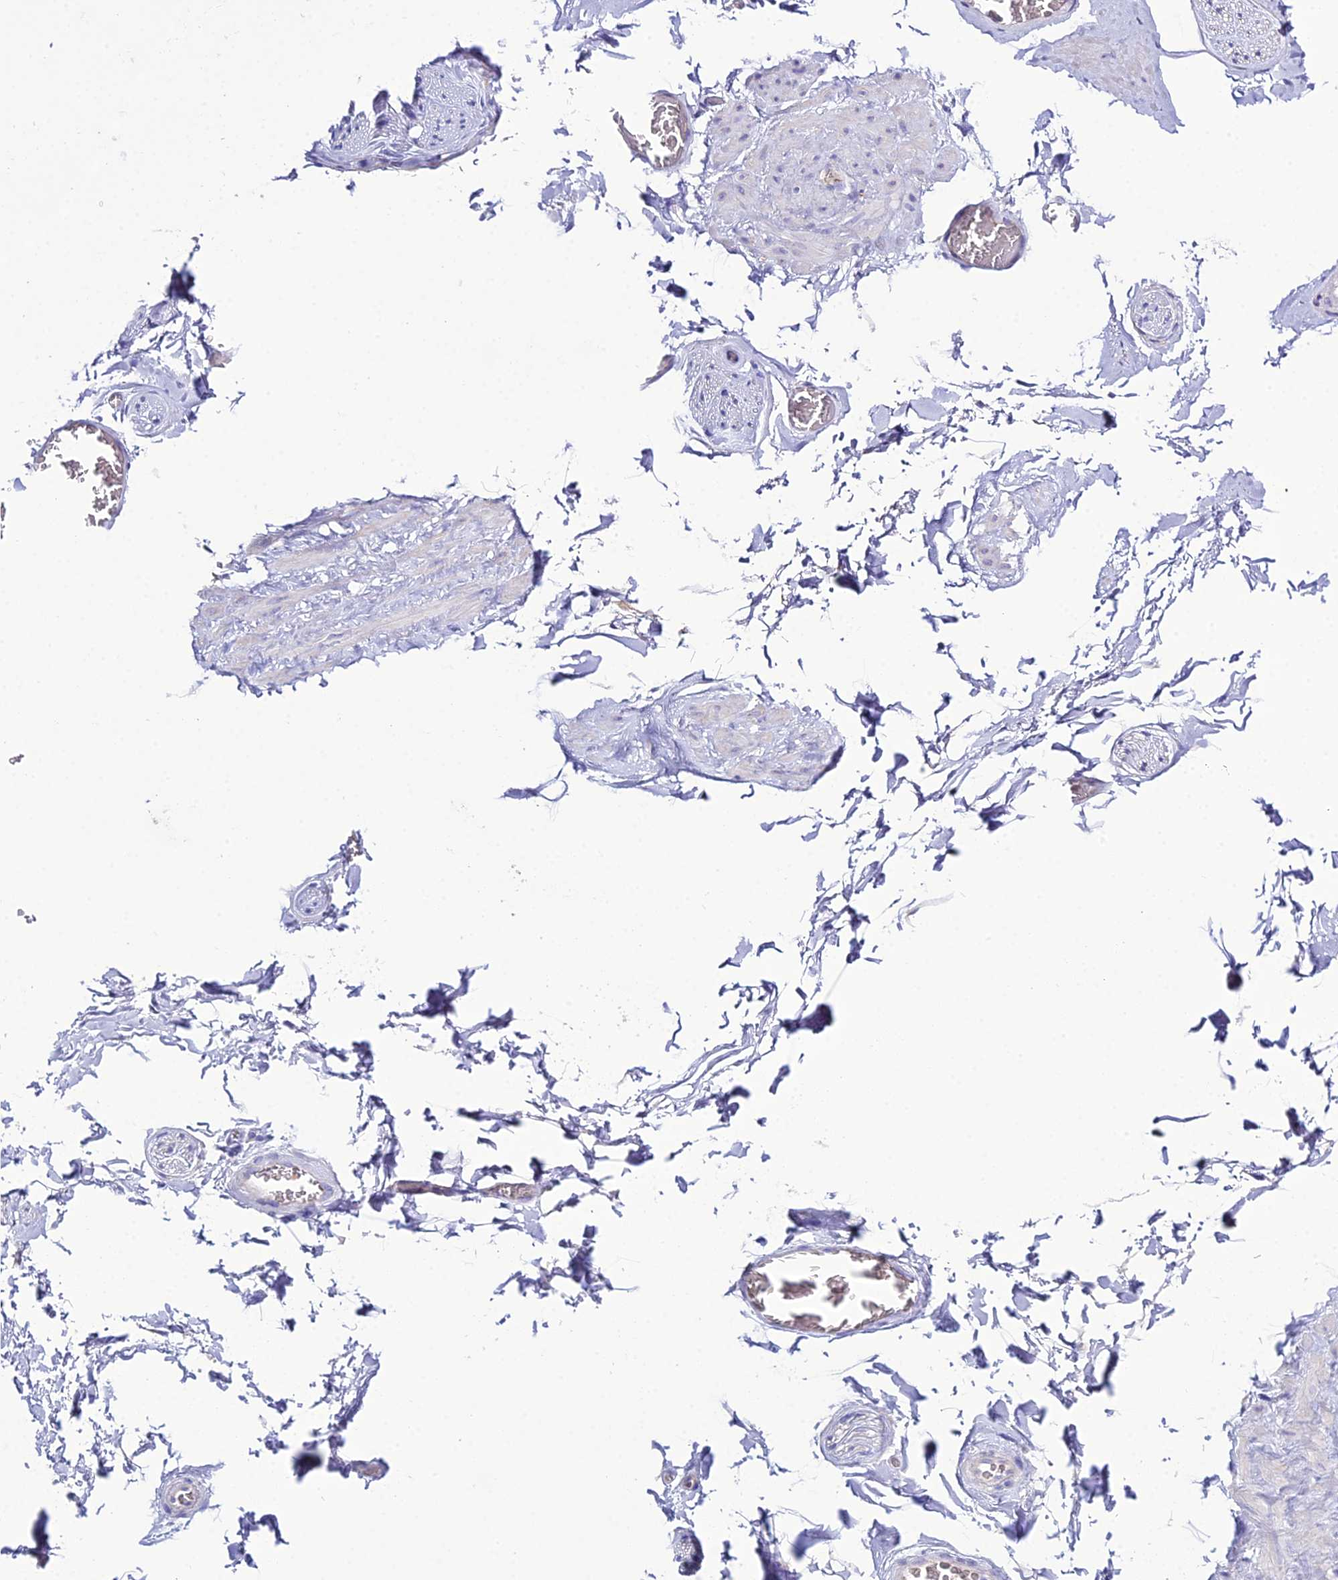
{"staining": {"intensity": "negative", "quantity": "none", "location": "none"}, "tissue": "adipose tissue", "cell_type": "Adipocytes", "image_type": "normal", "snomed": [{"axis": "morphology", "description": "Normal tissue, NOS"}, {"axis": "topography", "description": "Soft tissue"}, {"axis": "topography", "description": "Adipose tissue"}, {"axis": "topography", "description": "Vascular tissue"}, {"axis": "topography", "description": "Peripheral nerve tissue"}], "caption": "An immunohistochemistry (IHC) photomicrograph of normal adipose tissue is shown. There is no staining in adipocytes of adipose tissue. (DAB (3,3'-diaminobenzidine) immunohistochemistry (IHC) visualized using brightfield microscopy, high magnification).", "gene": "OR1Q1", "patient": {"sex": "male", "age": 46}}